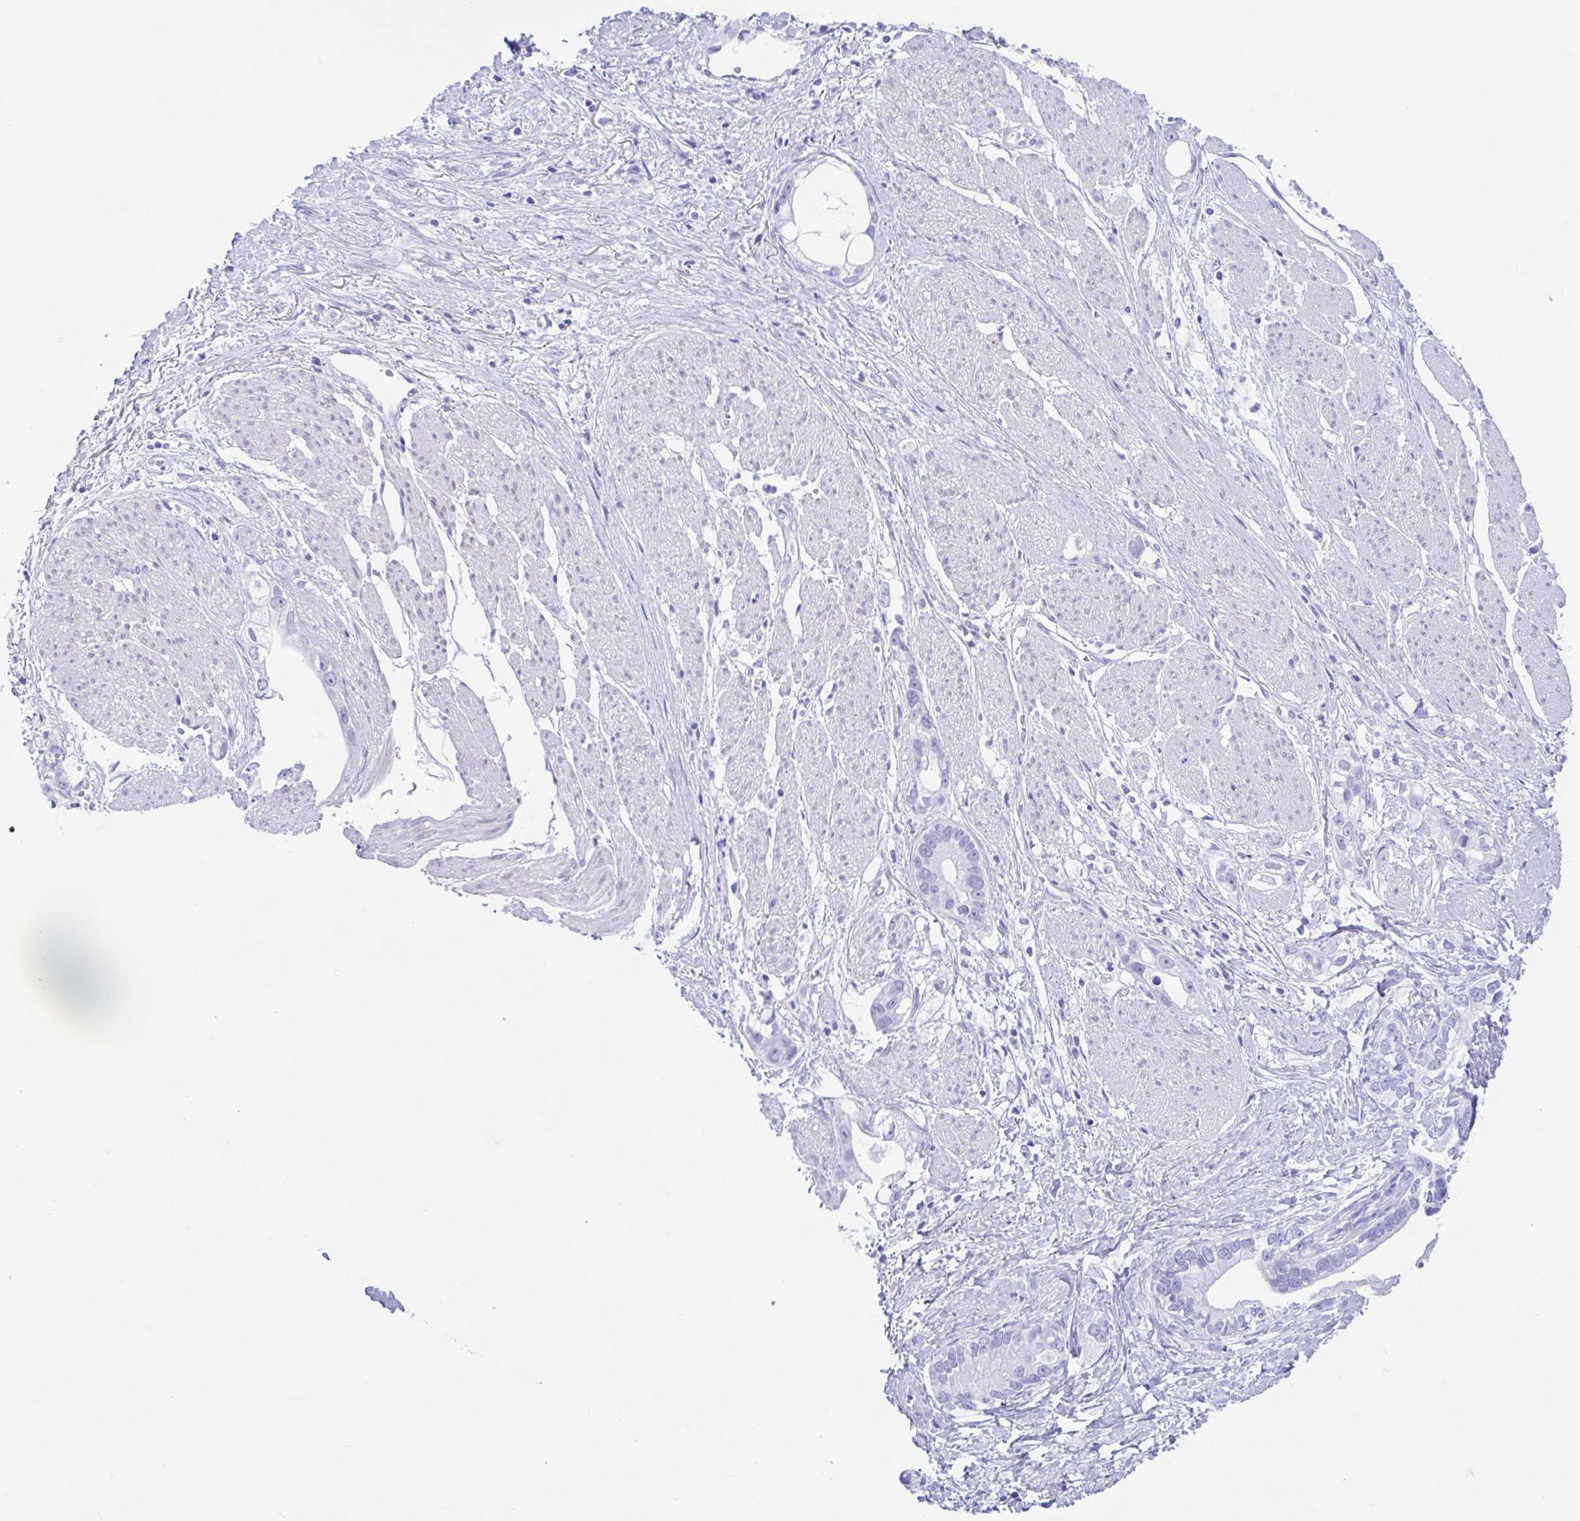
{"staining": {"intensity": "negative", "quantity": "none", "location": "none"}, "tissue": "stomach cancer", "cell_type": "Tumor cells", "image_type": "cancer", "snomed": [{"axis": "morphology", "description": "Adenocarcinoma, NOS"}, {"axis": "topography", "description": "Stomach"}], "caption": "Stomach cancer was stained to show a protein in brown. There is no significant staining in tumor cells.", "gene": "TMEM35A", "patient": {"sex": "male", "age": 55}}